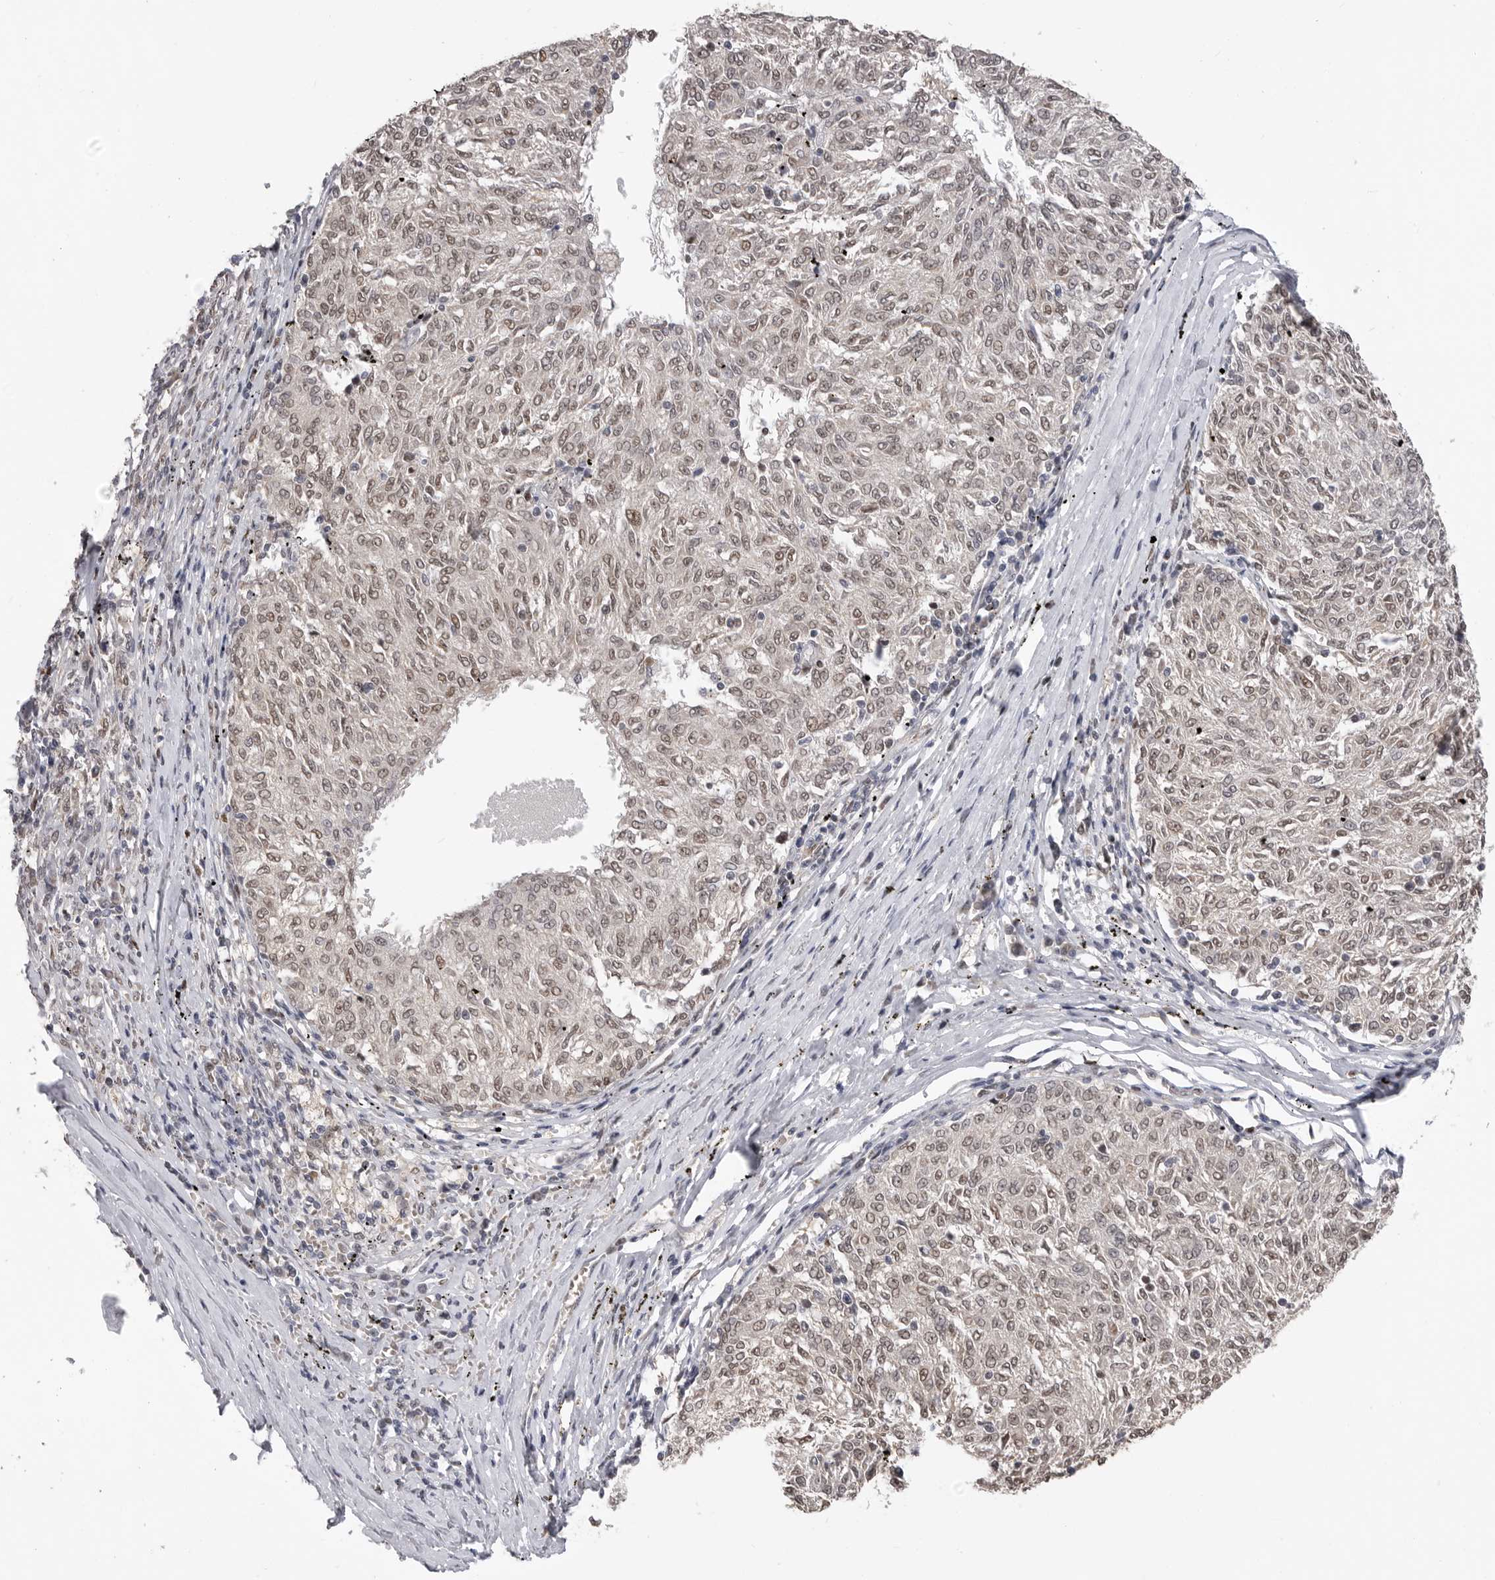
{"staining": {"intensity": "weak", "quantity": ">75%", "location": "cytoplasmic/membranous,nuclear"}, "tissue": "melanoma", "cell_type": "Tumor cells", "image_type": "cancer", "snomed": [{"axis": "morphology", "description": "Malignant melanoma, NOS"}, {"axis": "topography", "description": "Skin"}], "caption": "A brown stain labels weak cytoplasmic/membranous and nuclear staining of a protein in malignant melanoma tumor cells.", "gene": "SMARCC1", "patient": {"sex": "female", "age": 72}}